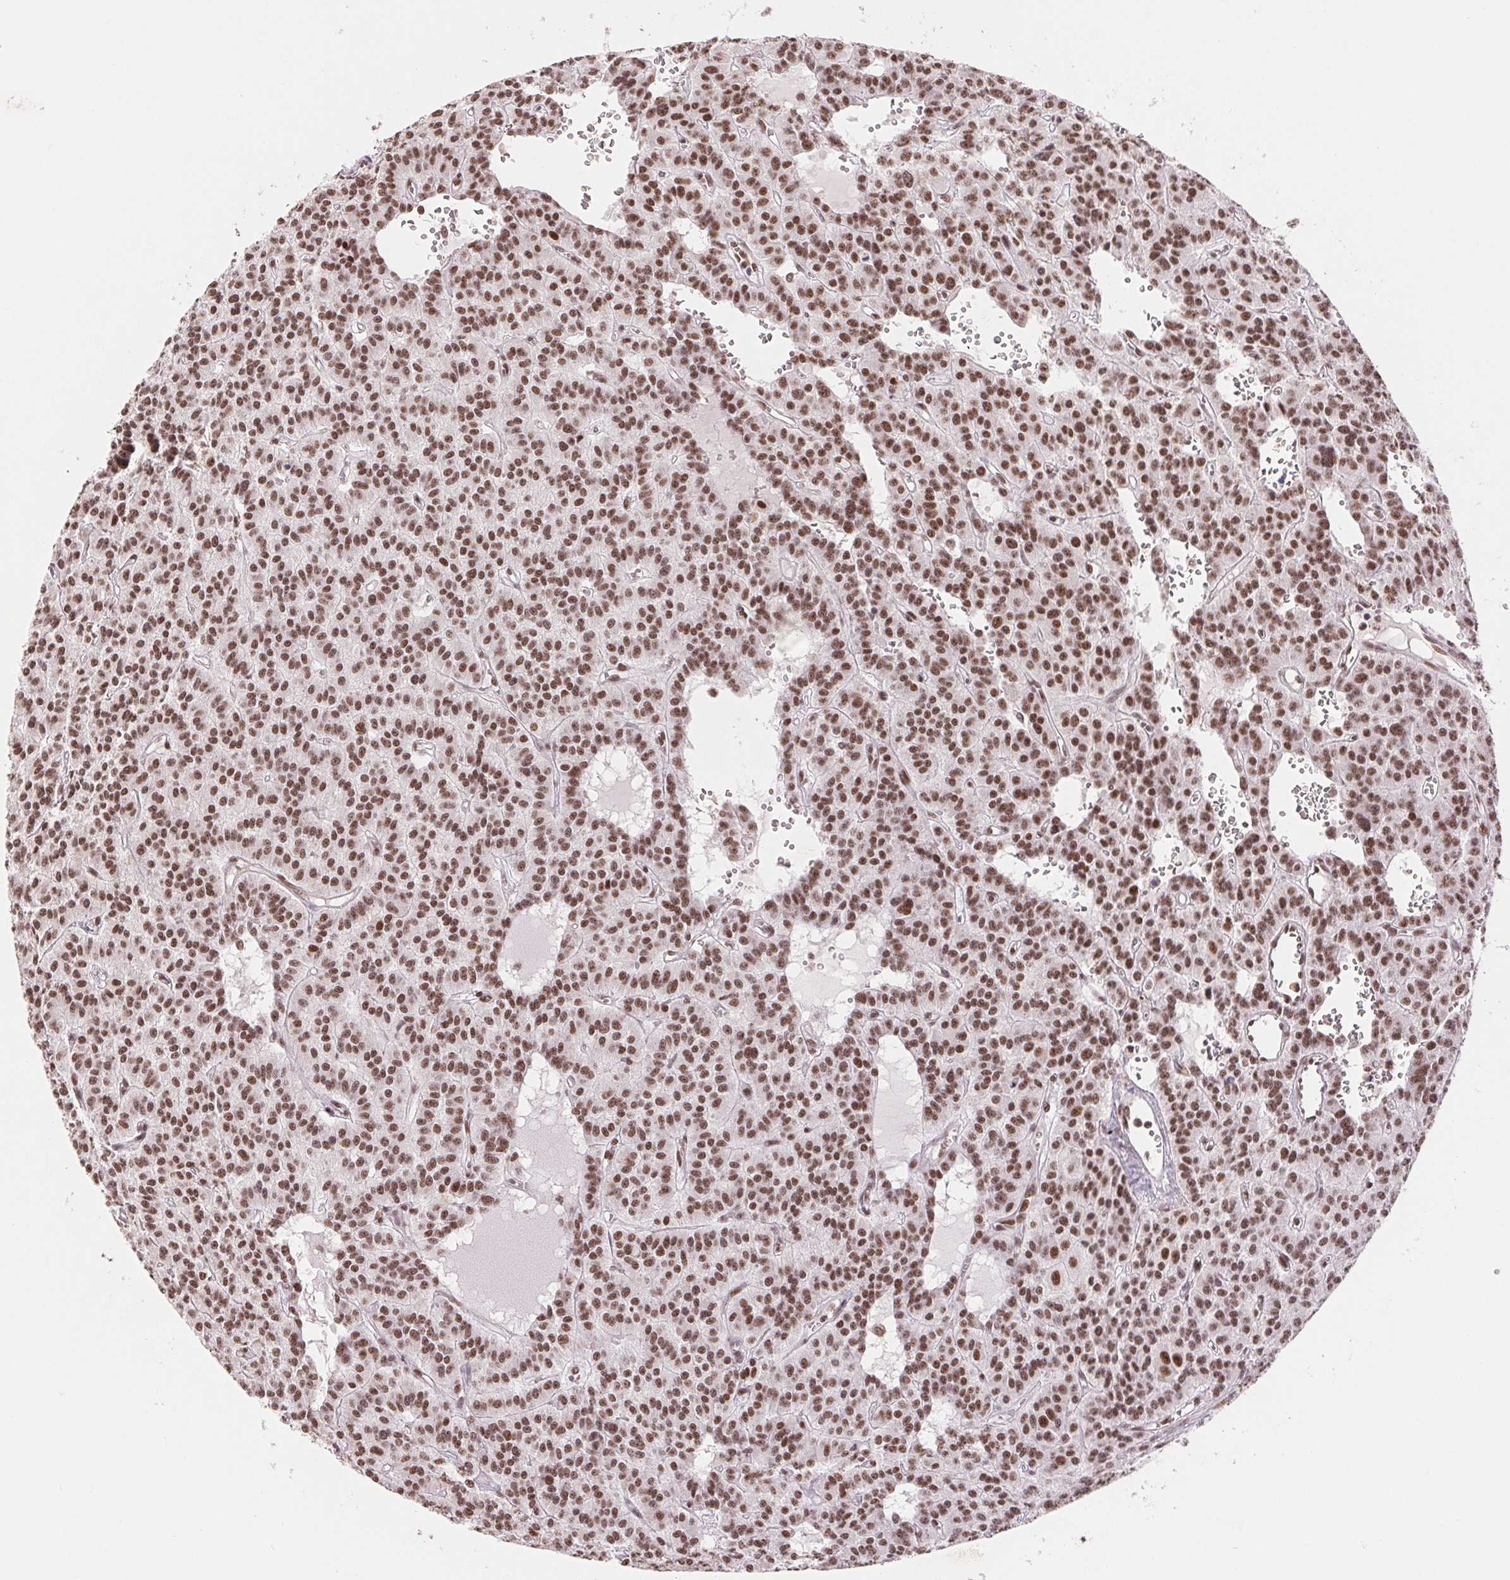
{"staining": {"intensity": "strong", "quantity": ">75%", "location": "nuclear"}, "tissue": "carcinoid", "cell_type": "Tumor cells", "image_type": "cancer", "snomed": [{"axis": "morphology", "description": "Carcinoid, malignant, NOS"}, {"axis": "topography", "description": "Lung"}], "caption": "Malignant carcinoid stained for a protein (brown) reveals strong nuclear positive staining in approximately >75% of tumor cells.", "gene": "SREK1", "patient": {"sex": "female", "age": 71}}